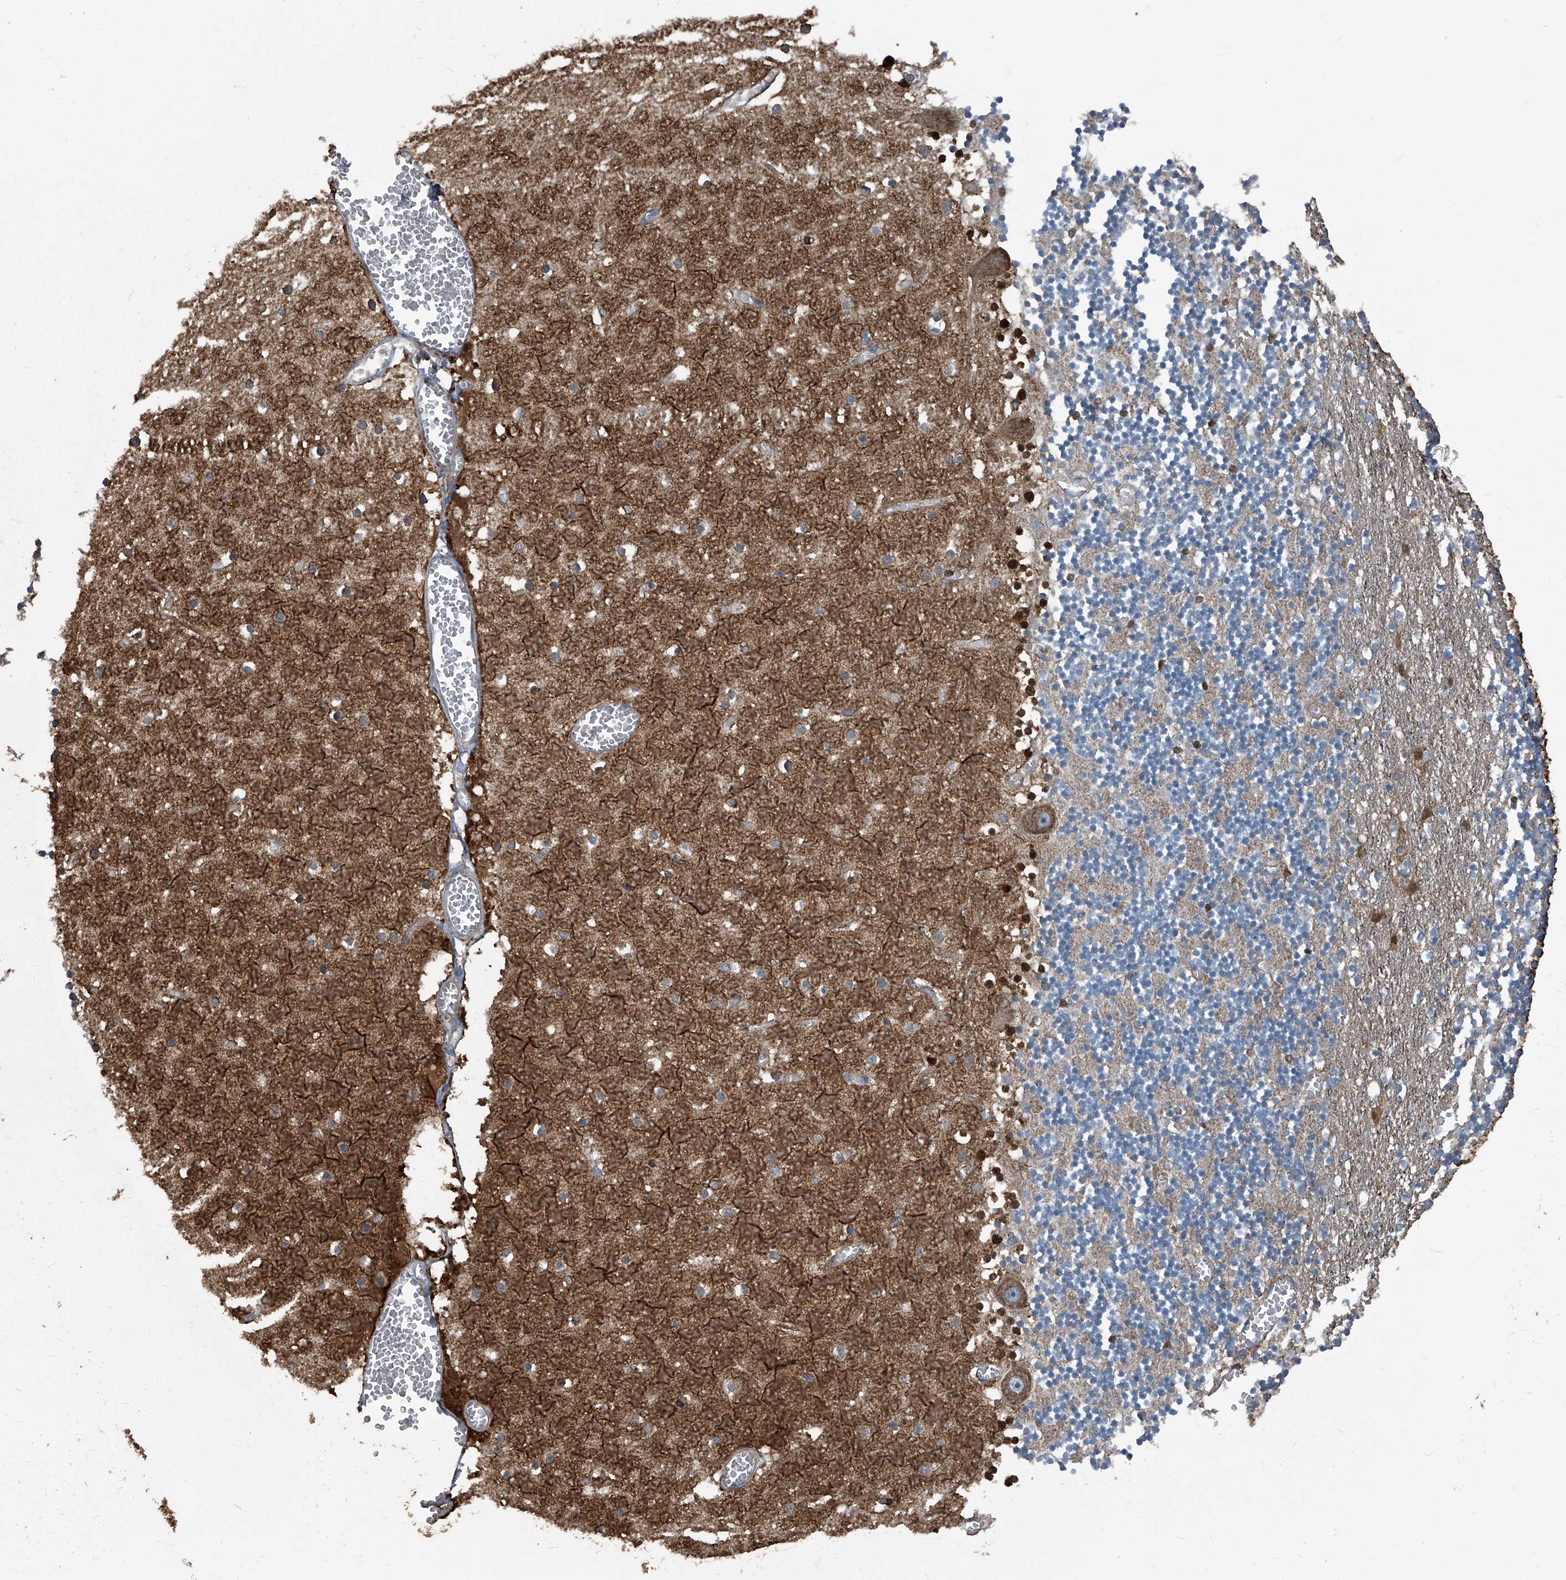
{"staining": {"intensity": "weak", "quantity": "25%-75%", "location": "cytoplasmic/membranous"}, "tissue": "cerebellum", "cell_type": "Cells in granular layer", "image_type": "normal", "snomed": [{"axis": "morphology", "description": "Normal tissue, NOS"}, {"axis": "topography", "description": "Cerebellum"}], "caption": "The image displays immunohistochemical staining of benign cerebellum. There is weak cytoplasmic/membranous expression is present in approximately 25%-75% of cells in granular layer. (Stains: DAB in brown, nuclei in blue, Microscopy: brightfield microscopy at high magnification).", "gene": "SEPTIN7", "patient": {"sex": "female", "age": 28}}